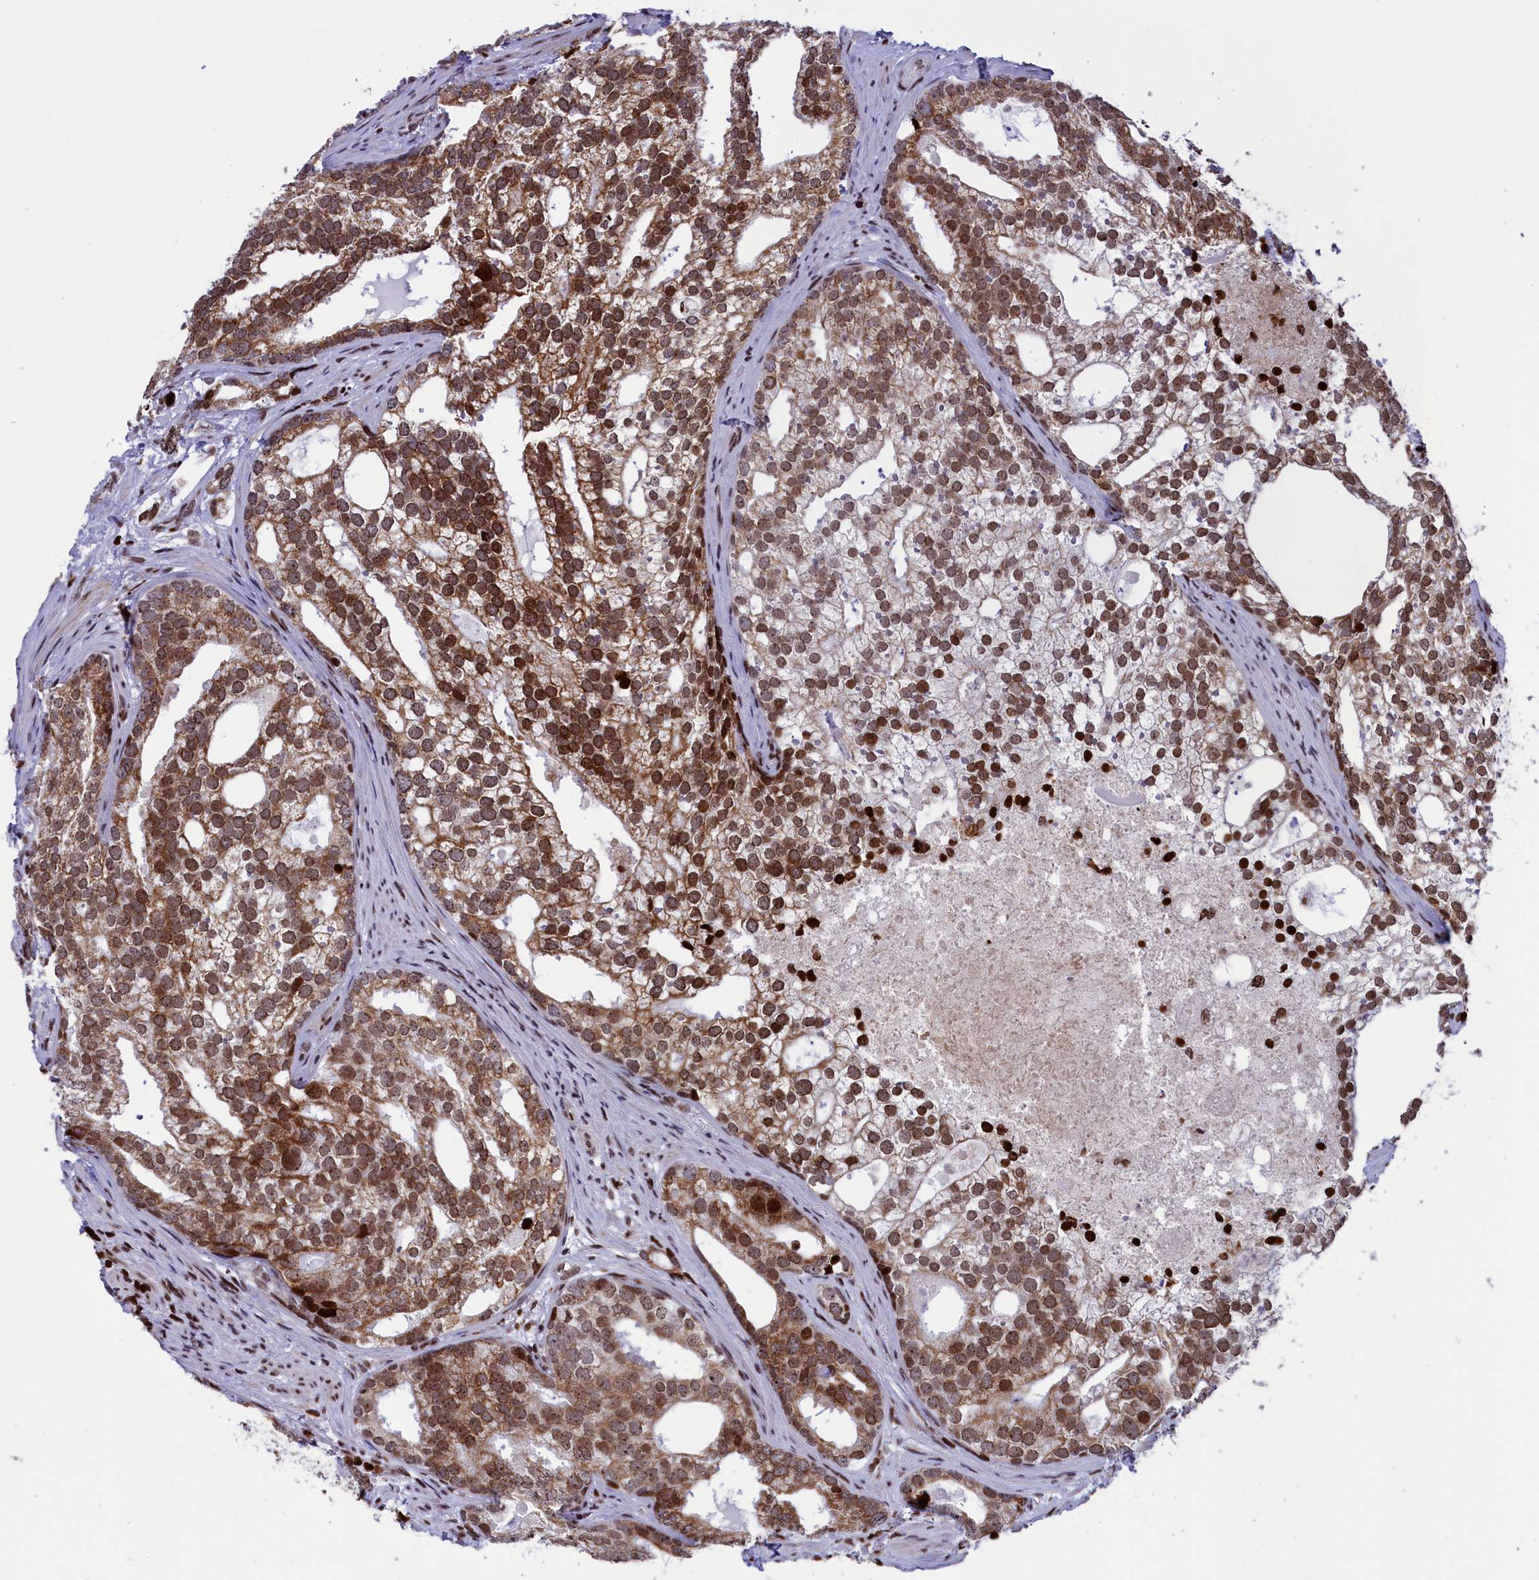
{"staining": {"intensity": "moderate", "quantity": ">75%", "location": "cytoplasmic/membranous,nuclear"}, "tissue": "prostate cancer", "cell_type": "Tumor cells", "image_type": "cancer", "snomed": [{"axis": "morphology", "description": "Adenocarcinoma, High grade"}, {"axis": "topography", "description": "Prostate"}], "caption": "The image displays immunohistochemical staining of prostate adenocarcinoma (high-grade). There is moderate cytoplasmic/membranous and nuclear expression is appreciated in about >75% of tumor cells.", "gene": "TIMM29", "patient": {"sex": "male", "age": 75}}